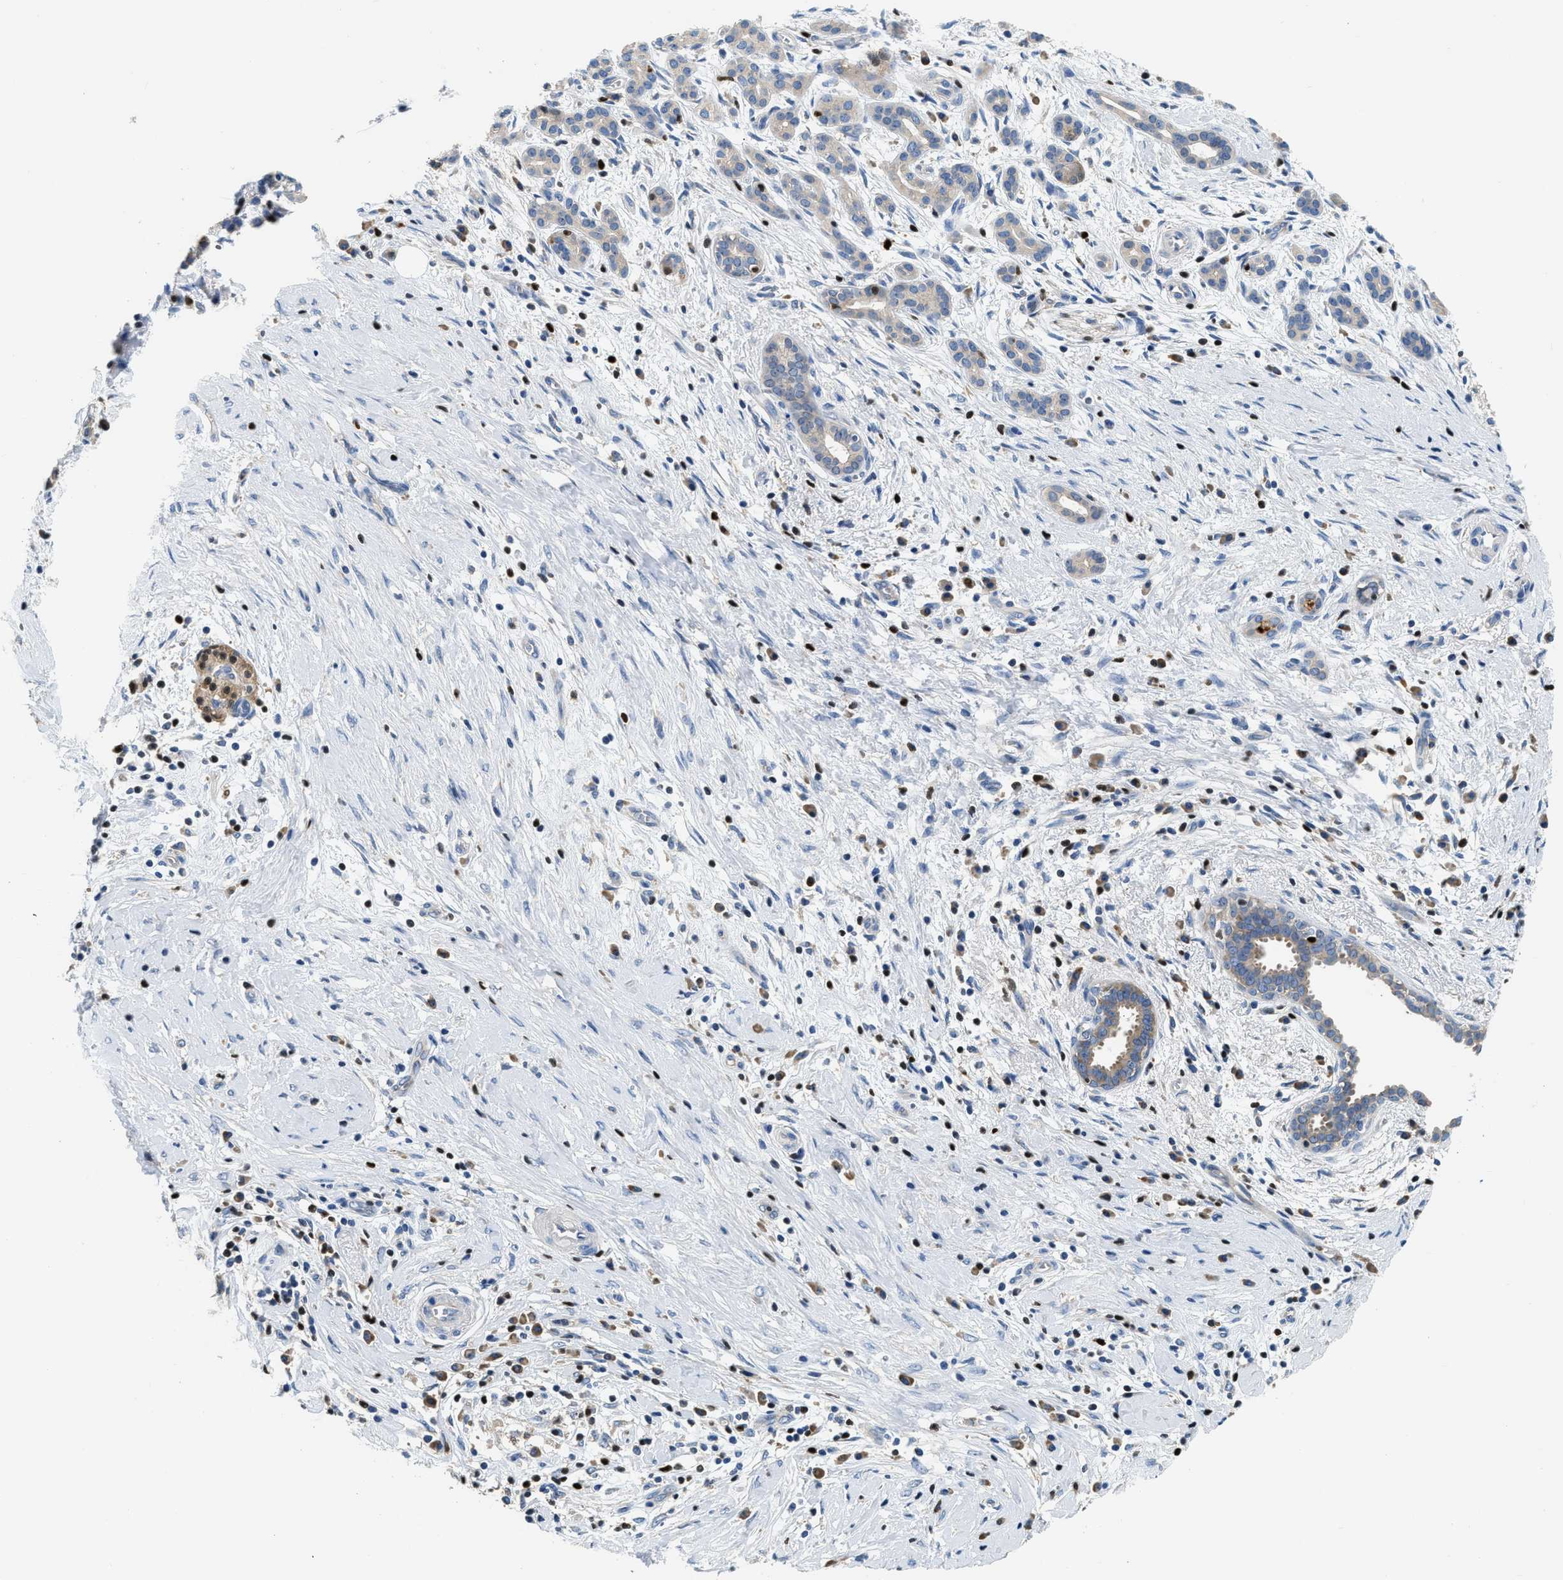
{"staining": {"intensity": "weak", "quantity": "<25%", "location": "cytoplasmic/membranous"}, "tissue": "pancreatic cancer", "cell_type": "Tumor cells", "image_type": "cancer", "snomed": [{"axis": "morphology", "description": "Adenocarcinoma, NOS"}, {"axis": "topography", "description": "Pancreas"}], "caption": "This is an IHC photomicrograph of human pancreatic adenocarcinoma. There is no staining in tumor cells.", "gene": "TOX", "patient": {"sex": "female", "age": 70}}